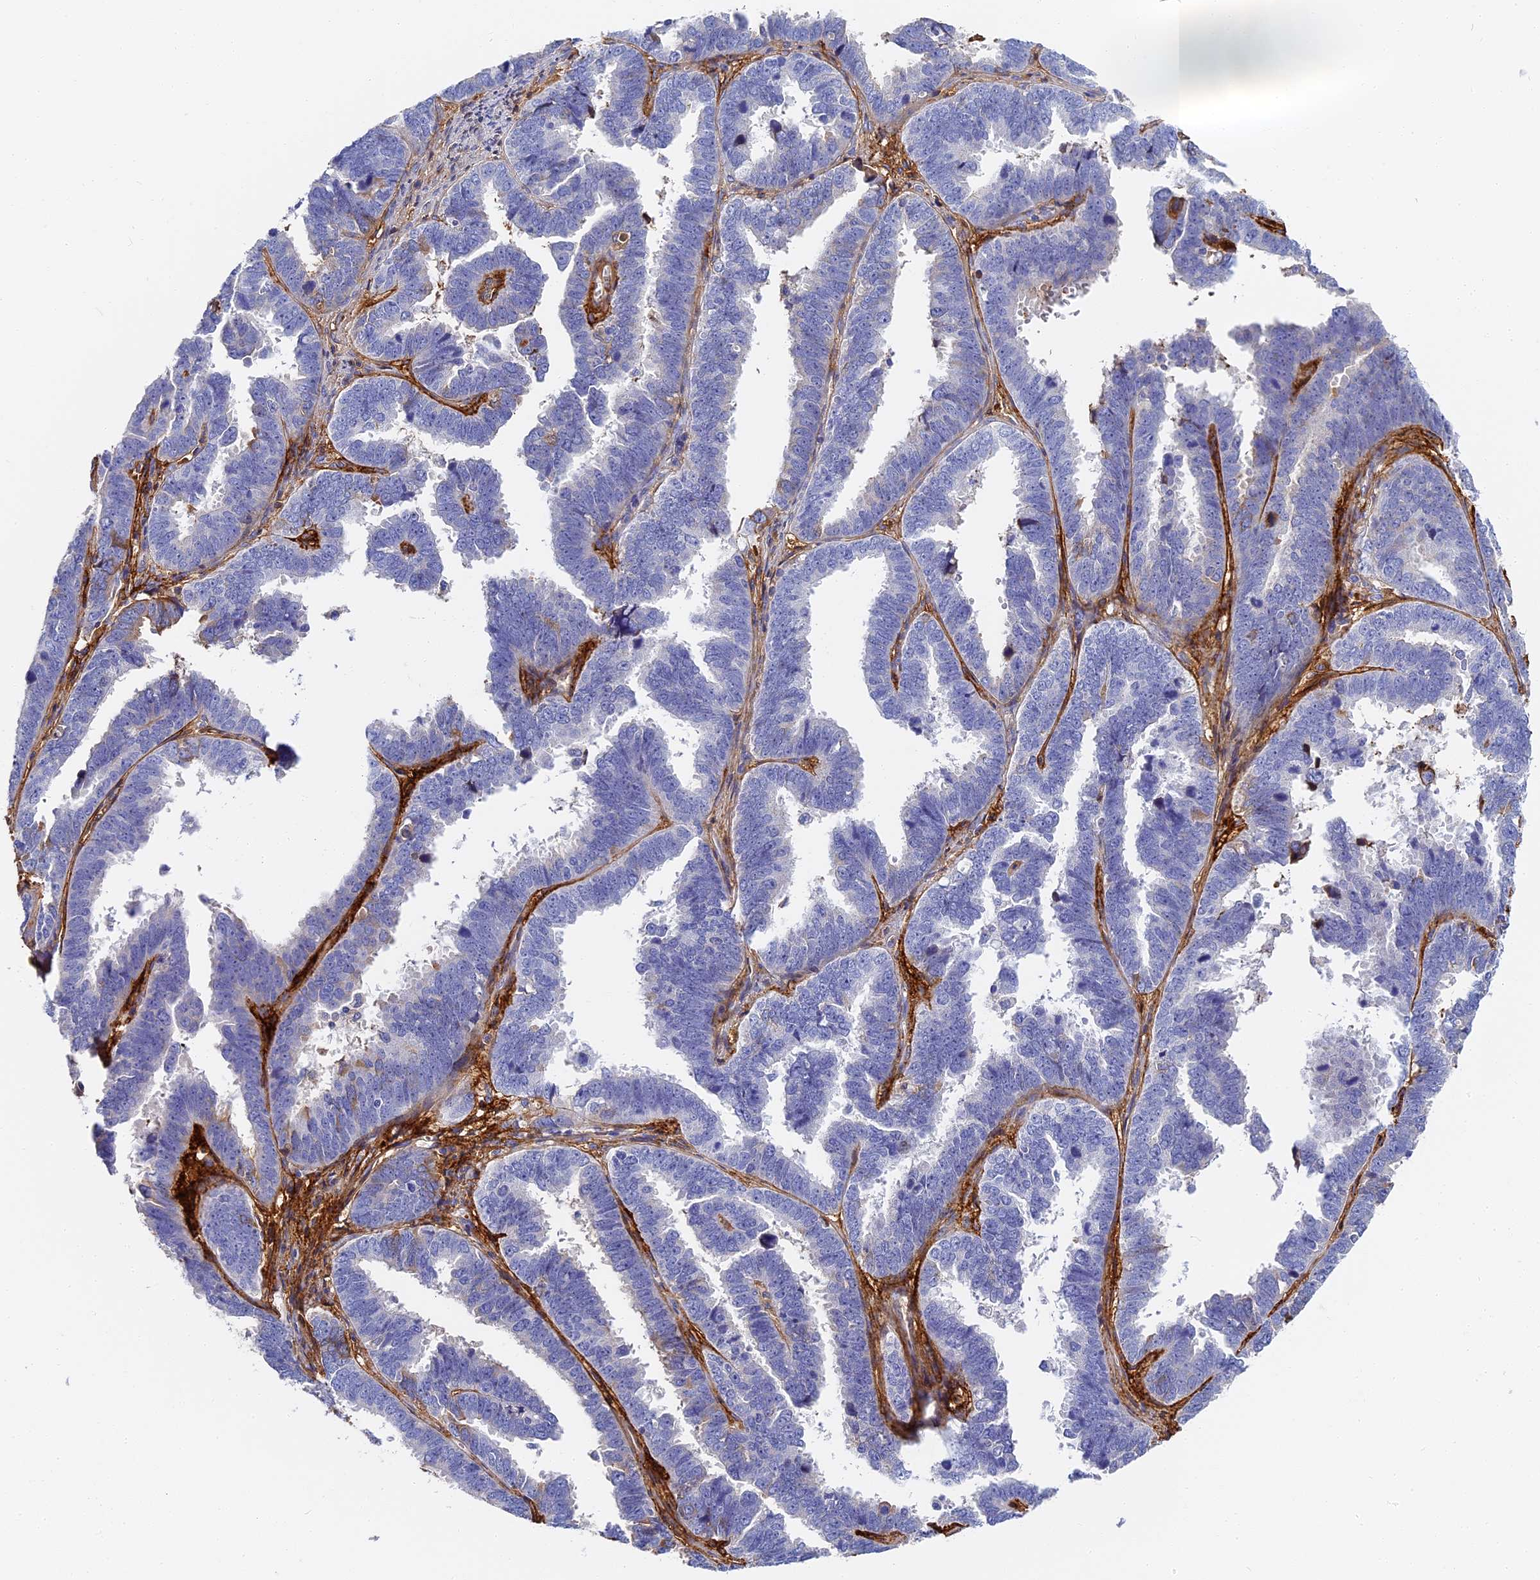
{"staining": {"intensity": "negative", "quantity": "none", "location": "none"}, "tissue": "endometrial cancer", "cell_type": "Tumor cells", "image_type": "cancer", "snomed": [{"axis": "morphology", "description": "Adenocarcinoma, NOS"}, {"axis": "topography", "description": "Endometrium"}], "caption": "Tumor cells show no significant positivity in endometrial cancer (adenocarcinoma). (Brightfield microscopy of DAB IHC at high magnification).", "gene": "ITIH1", "patient": {"sex": "female", "age": 75}}